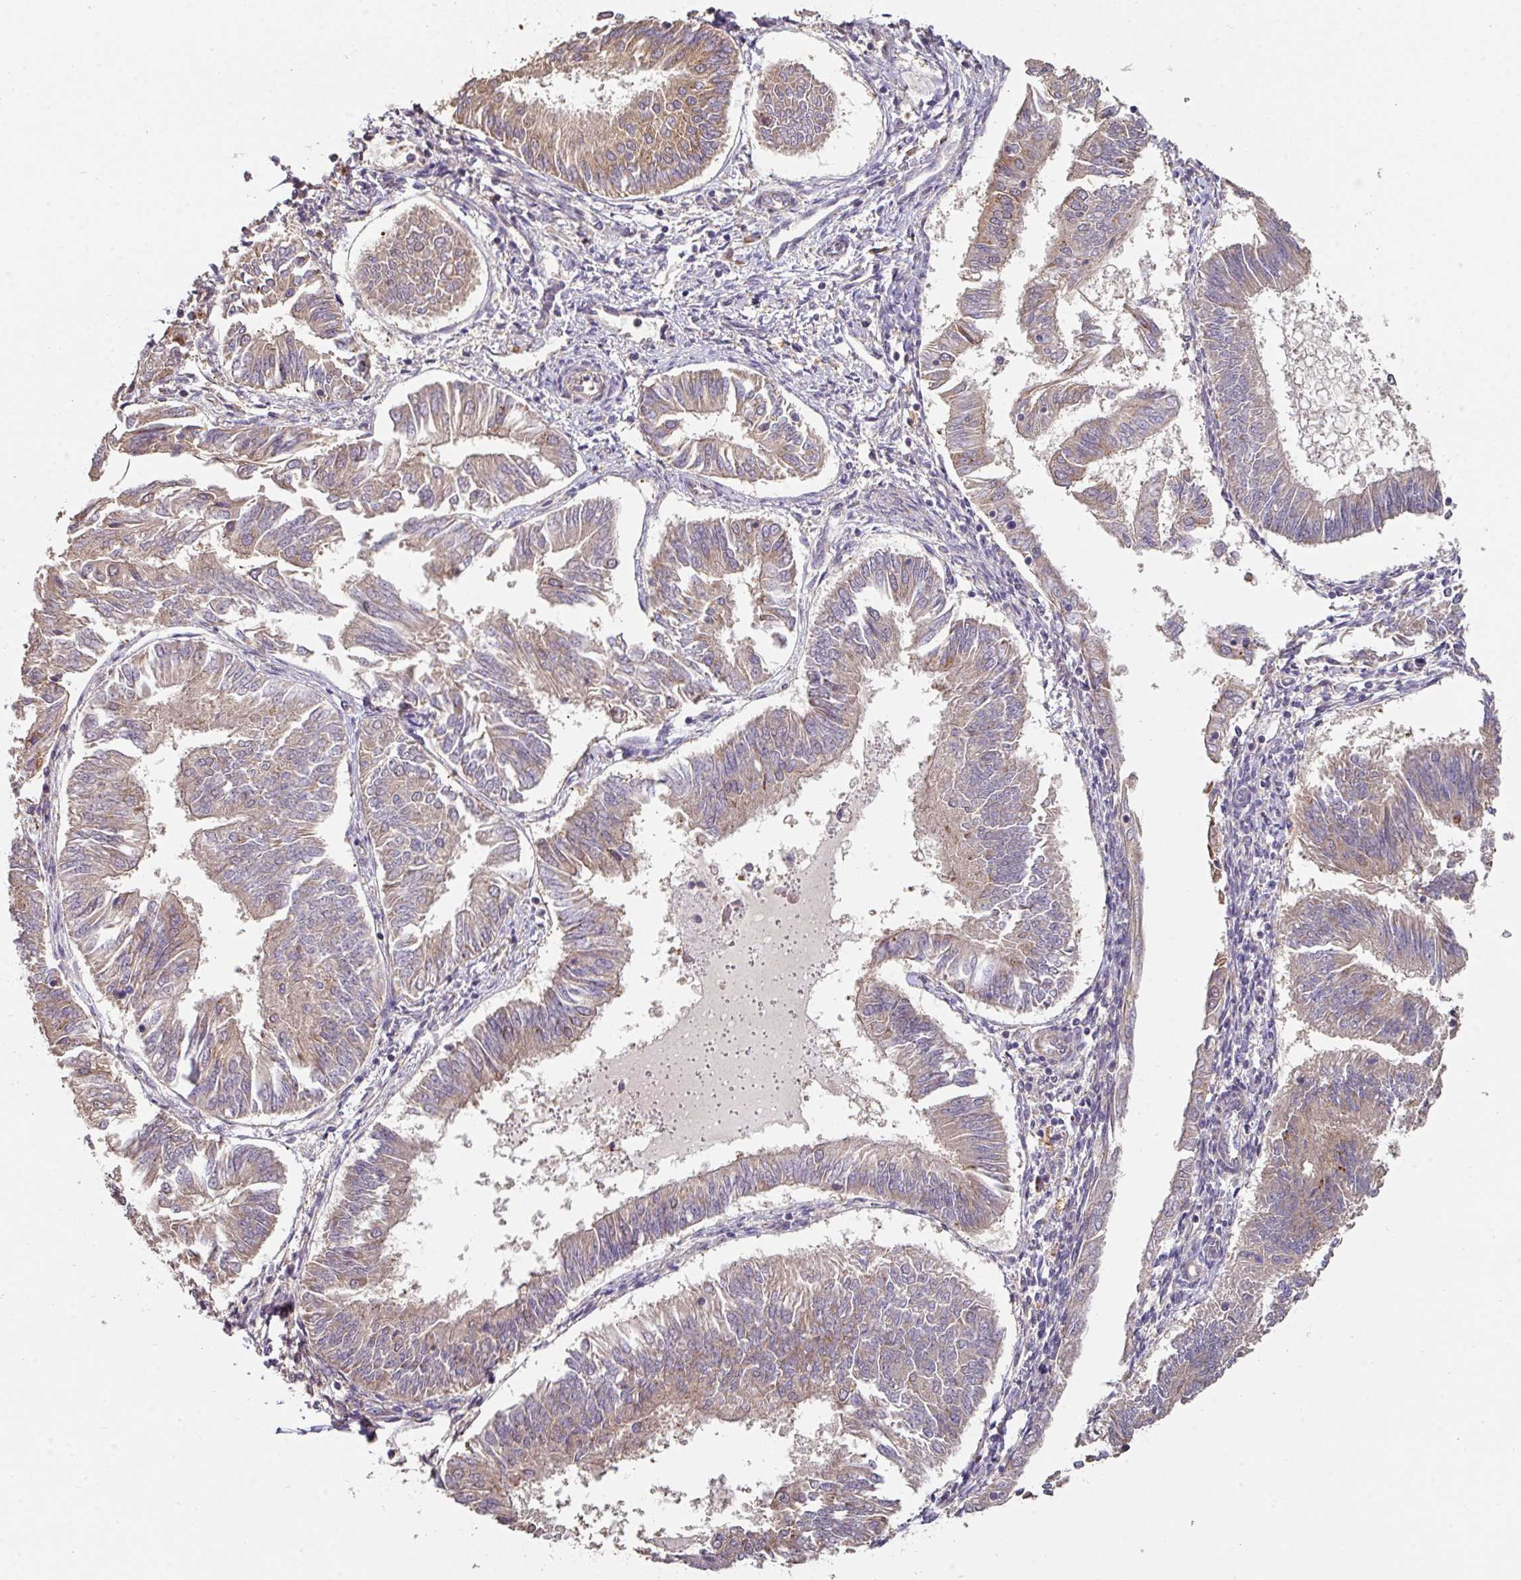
{"staining": {"intensity": "weak", "quantity": "25%-75%", "location": "cytoplasmic/membranous"}, "tissue": "endometrial cancer", "cell_type": "Tumor cells", "image_type": "cancer", "snomed": [{"axis": "morphology", "description": "Adenocarcinoma, NOS"}, {"axis": "topography", "description": "Endometrium"}], "caption": "Endometrial cancer (adenocarcinoma) stained with DAB immunohistochemistry (IHC) displays low levels of weak cytoplasmic/membranous staining in about 25%-75% of tumor cells.", "gene": "ACVR2B", "patient": {"sex": "female", "age": 58}}